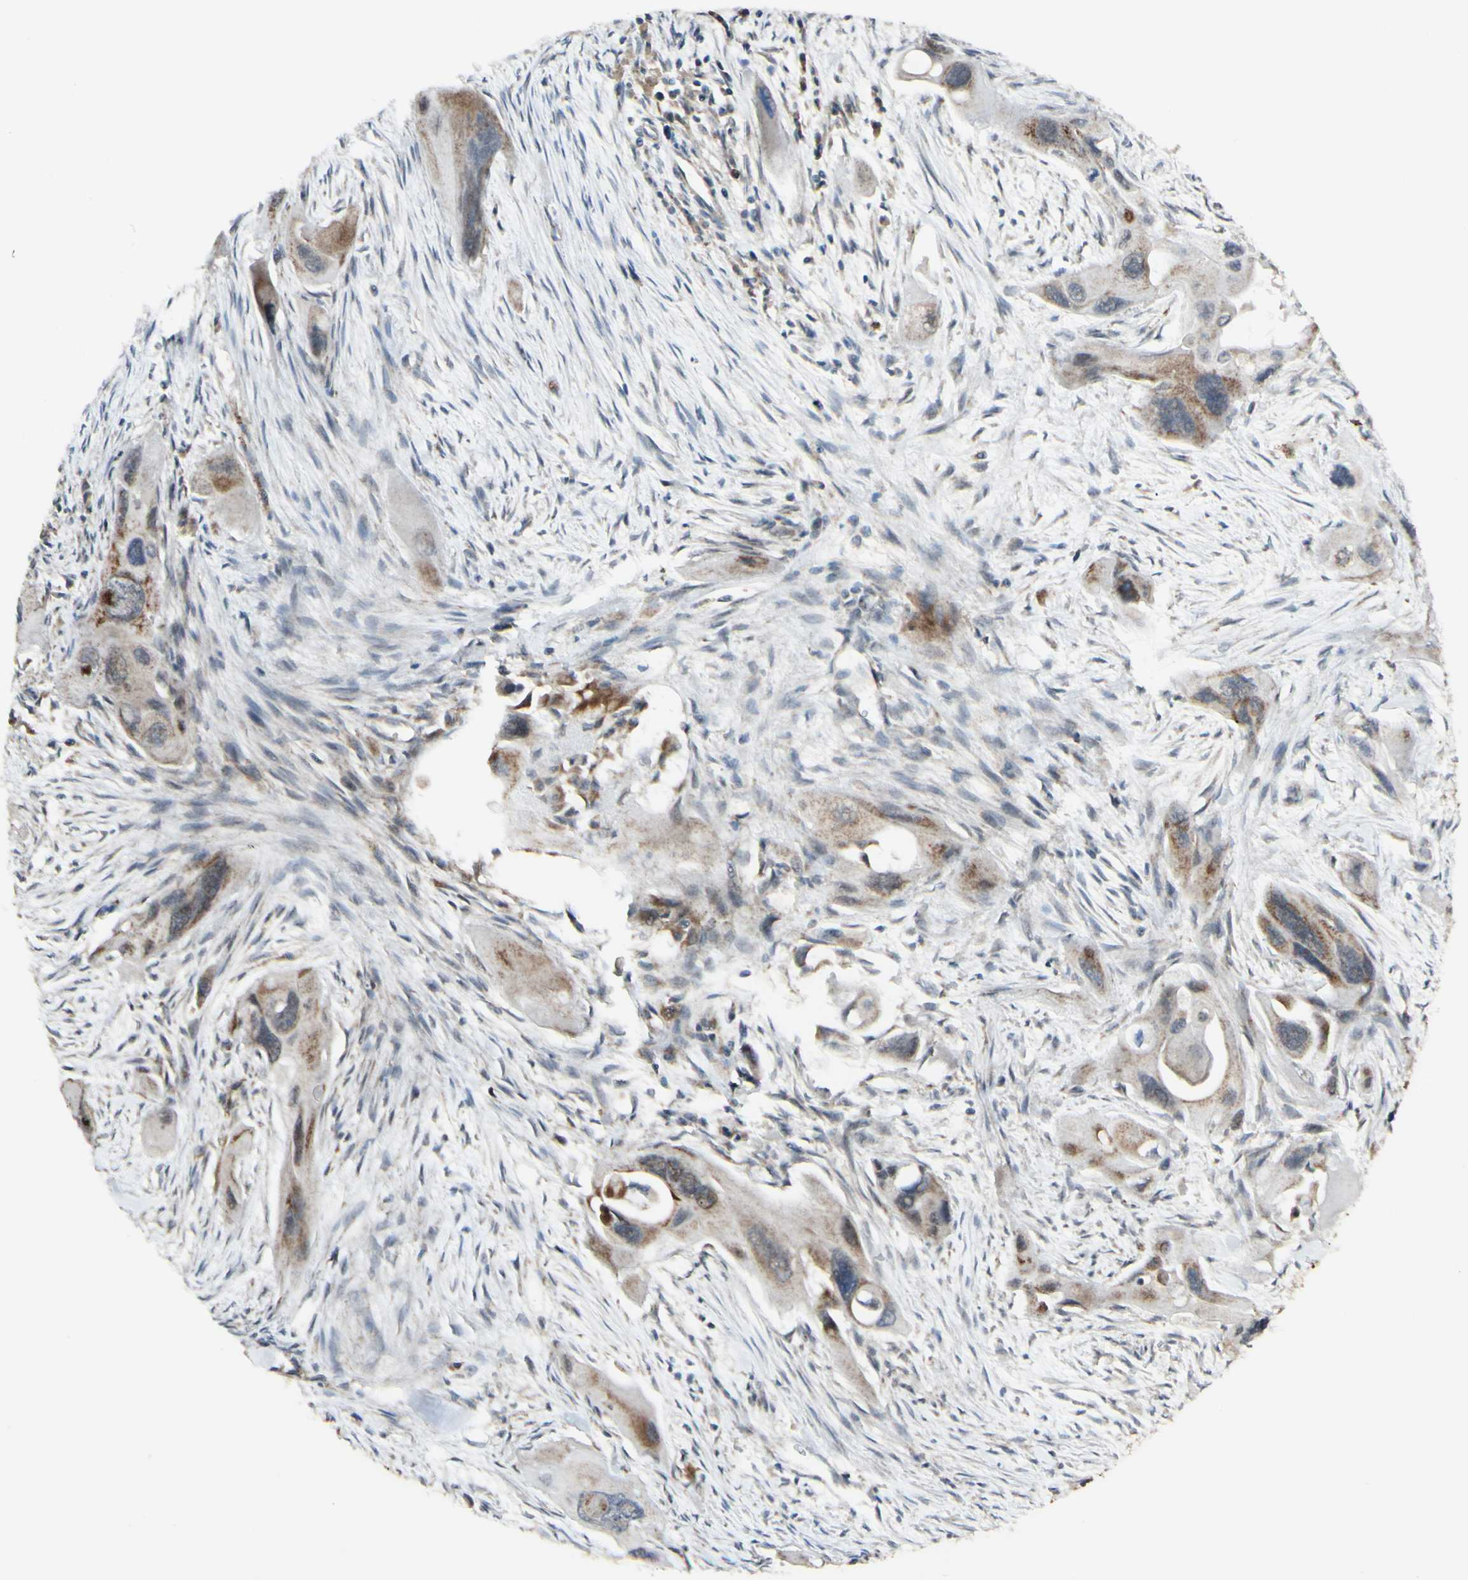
{"staining": {"intensity": "moderate", "quantity": "<25%", "location": "cytoplasmic/membranous"}, "tissue": "pancreatic cancer", "cell_type": "Tumor cells", "image_type": "cancer", "snomed": [{"axis": "morphology", "description": "Adenocarcinoma, NOS"}, {"axis": "topography", "description": "Pancreas"}], "caption": "Immunohistochemistry (IHC) (DAB (3,3'-diaminobenzidine)) staining of pancreatic adenocarcinoma displays moderate cytoplasmic/membranous protein positivity in approximately <25% of tumor cells. The protein of interest is stained brown, and the nuclei are stained in blue (DAB (3,3'-diaminobenzidine) IHC with brightfield microscopy, high magnification).", "gene": "DHRS3", "patient": {"sex": "male", "age": 73}}